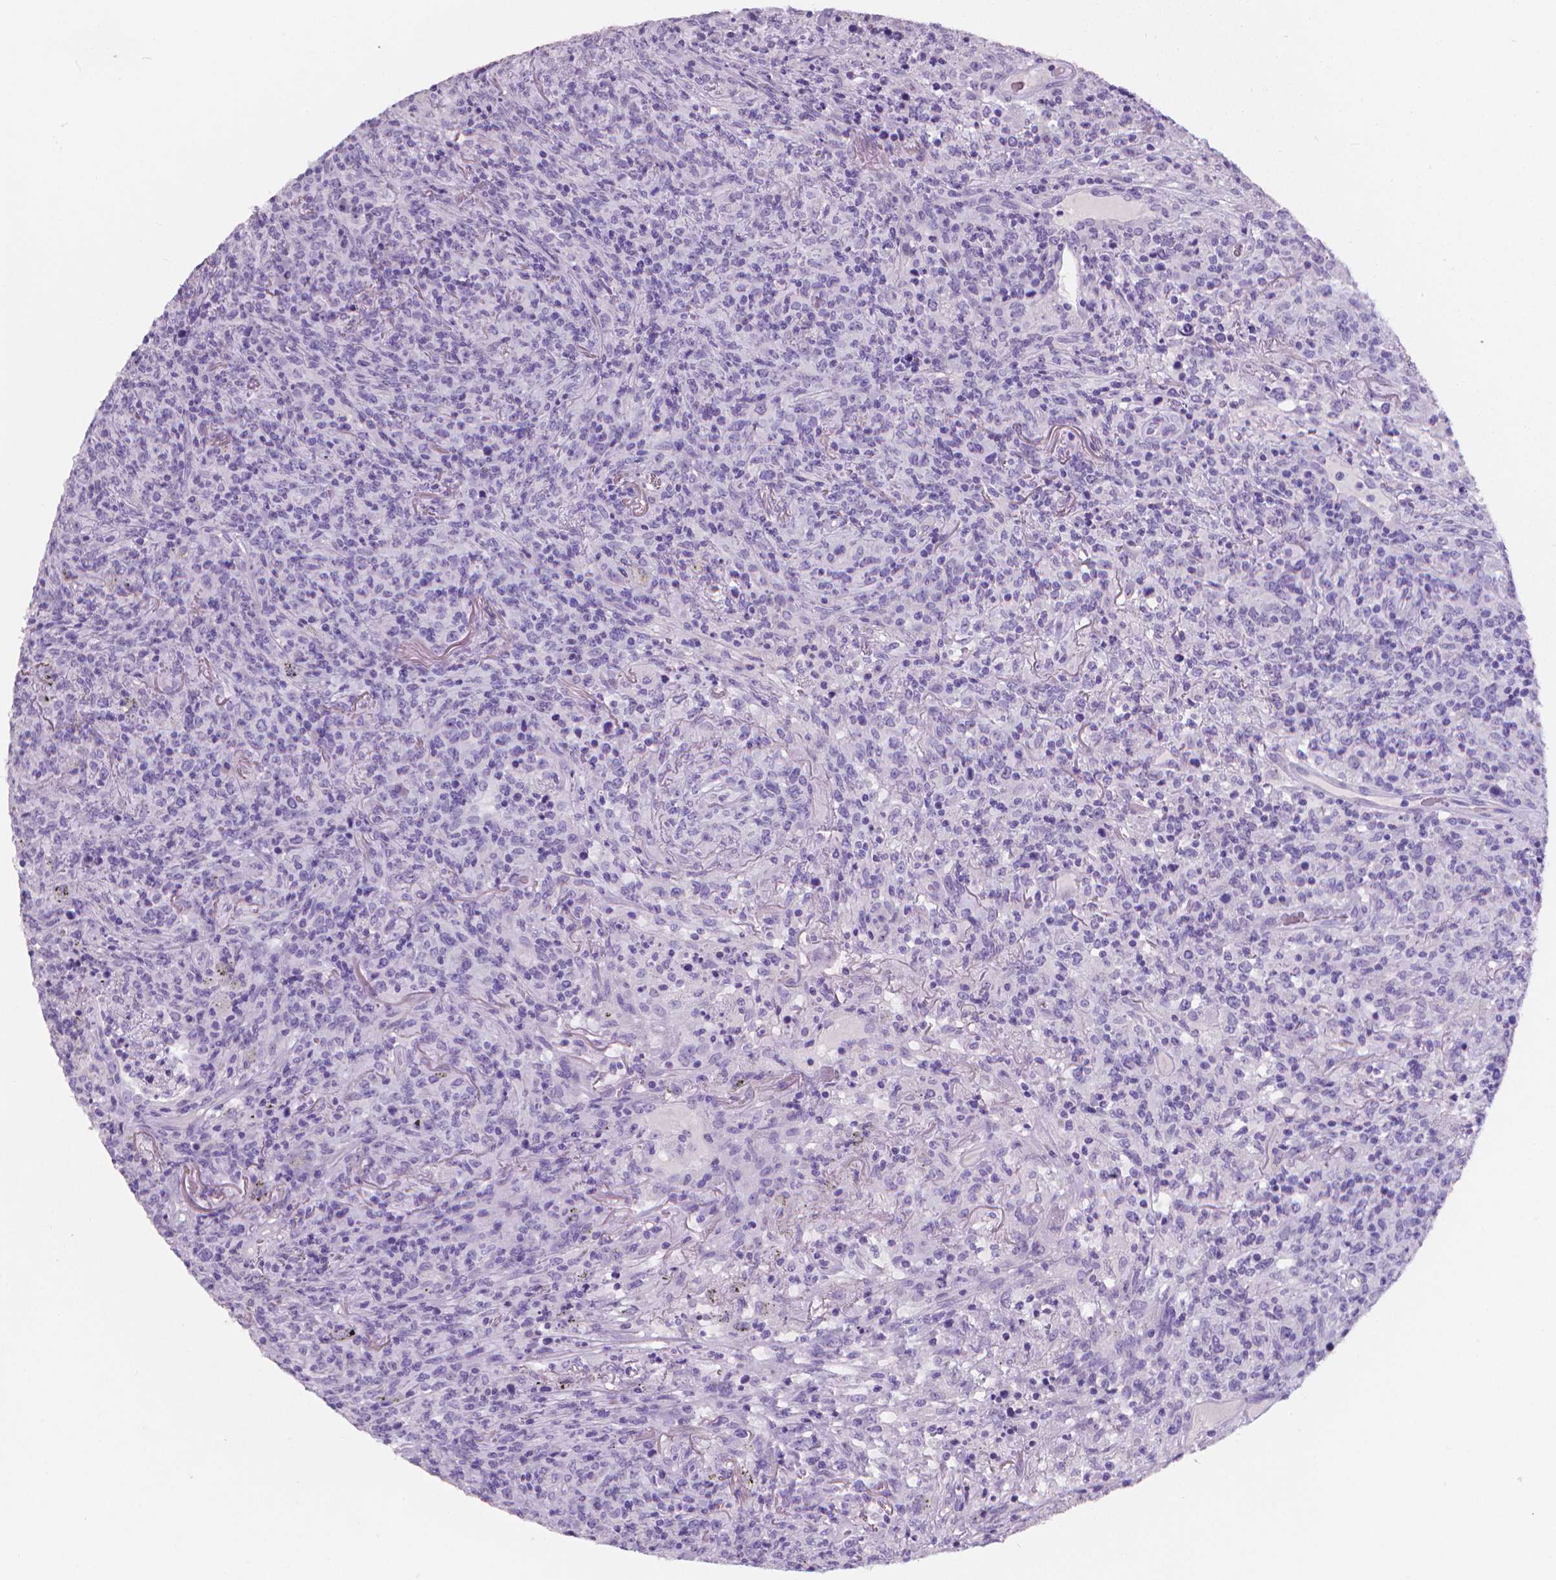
{"staining": {"intensity": "negative", "quantity": "none", "location": "none"}, "tissue": "lymphoma", "cell_type": "Tumor cells", "image_type": "cancer", "snomed": [{"axis": "morphology", "description": "Malignant lymphoma, non-Hodgkin's type, High grade"}, {"axis": "topography", "description": "Lung"}], "caption": "IHC photomicrograph of neoplastic tissue: high-grade malignant lymphoma, non-Hodgkin's type stained with DAB demonstrates no significant protein positivity in tumor cells.", "gene": "XPNPEP2", "patient": {"sex": "male", "age": 79}}